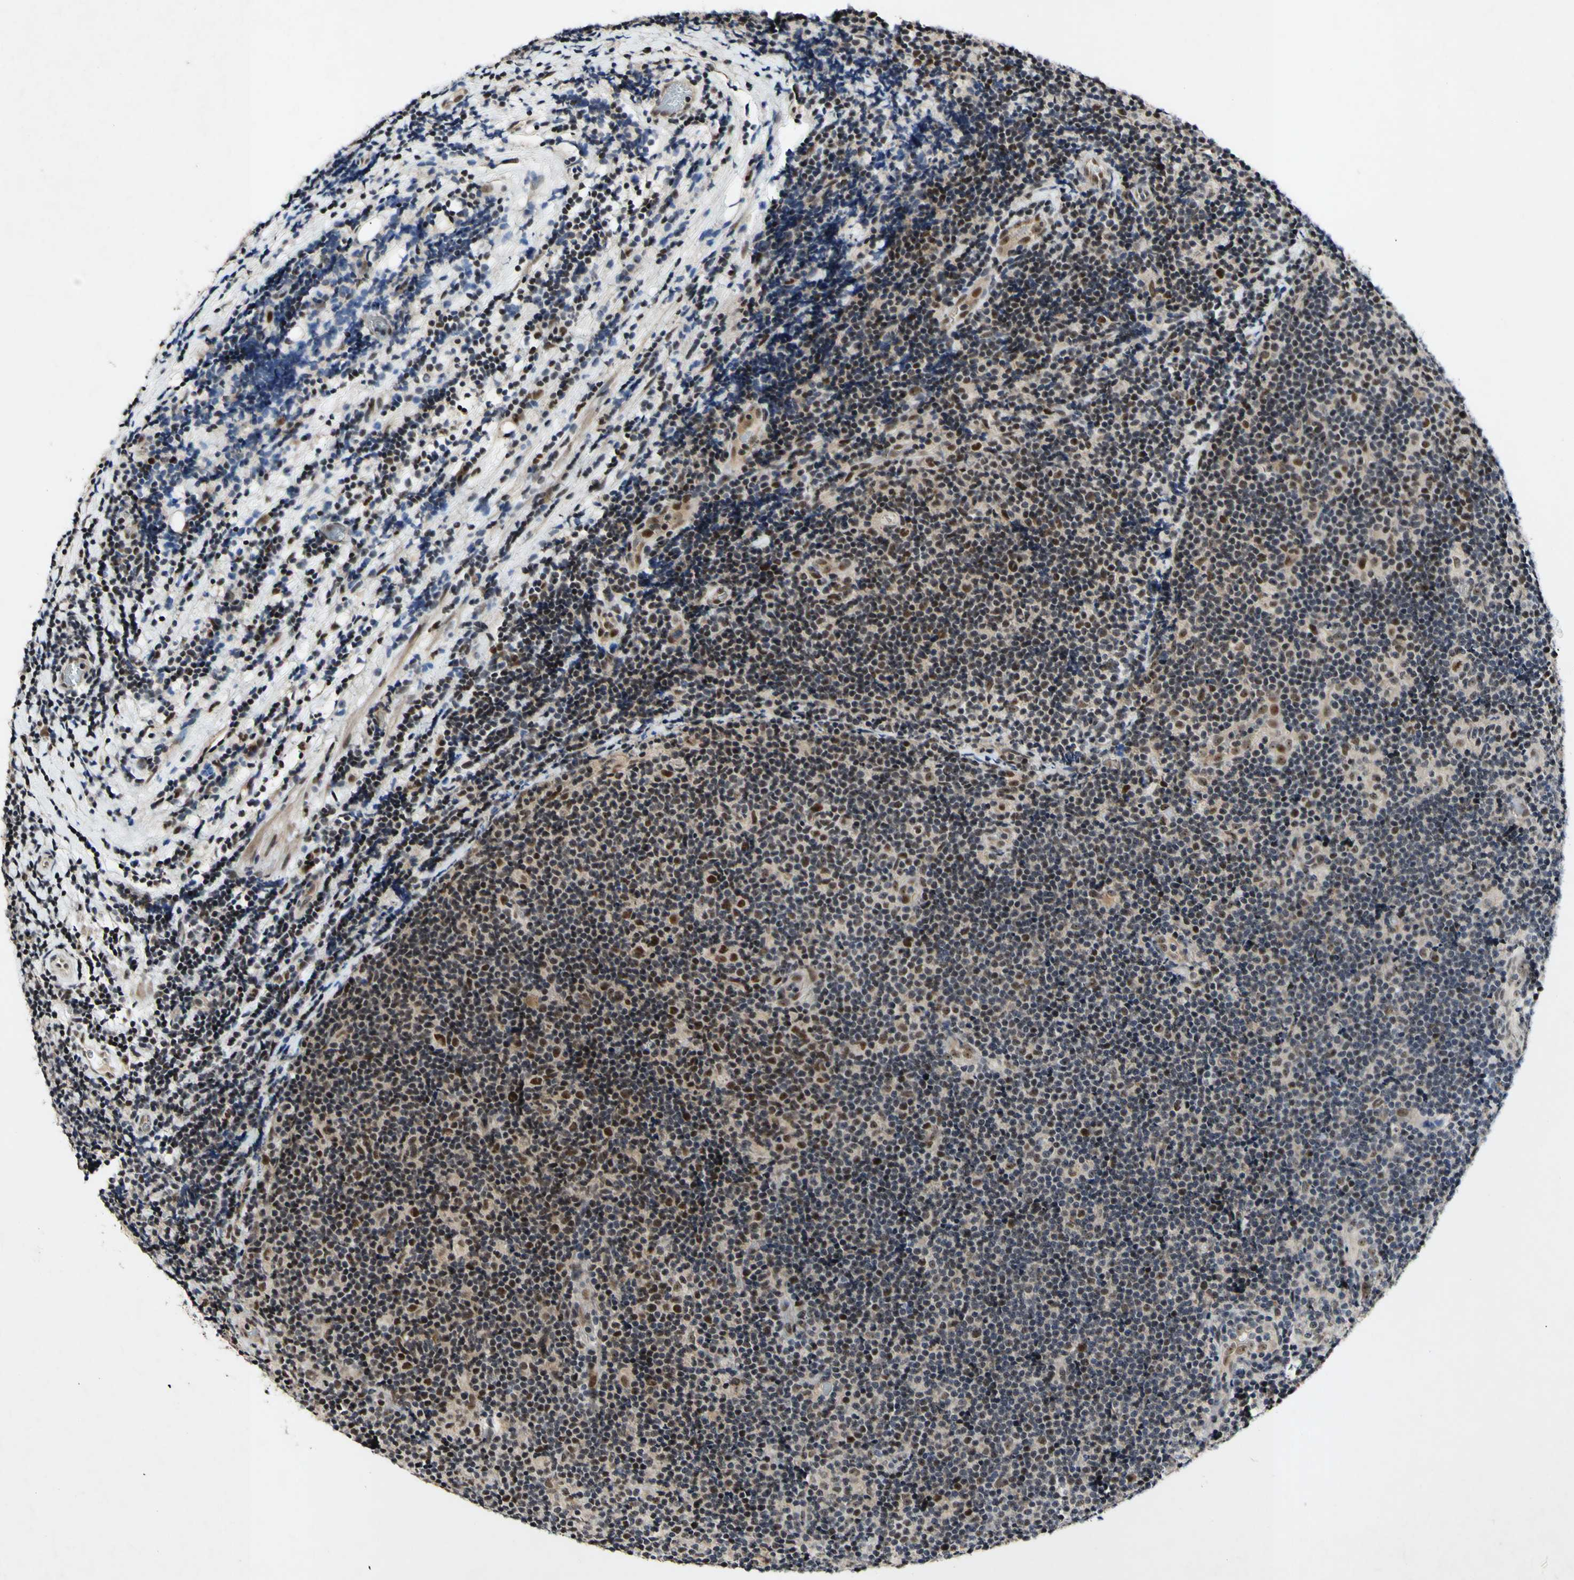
{"staining": {"intensity": "moderate", "quantity": "<25%", "location": "nuclear"}, "tissue": "lymphoma", "cell_type": "Tumor cells", "image_type": "cancer", "snomed": [{"axis": "morphology", "description": "Malignant lymphoma, non-Hodgkin's type, Low grade"}, {"axis": "topography", "description": "Lymph node"}], "caption": "Immunohistochemistry (IHC) staining of low-grade malignant lymphoma, non-Hodgkin's type, which exhibits low levels of moderate nuclear staining in about <25% of tumor cells indicating moderate nuclear protein staining. The staining was performed using DAB (3,3'-diaminobenzidine) (brown) for protein detection and nuclei were counterstained in hematoxylin (blue).", "gene": "POLR2F", "patient": {"sex": "male", "age": 83}}